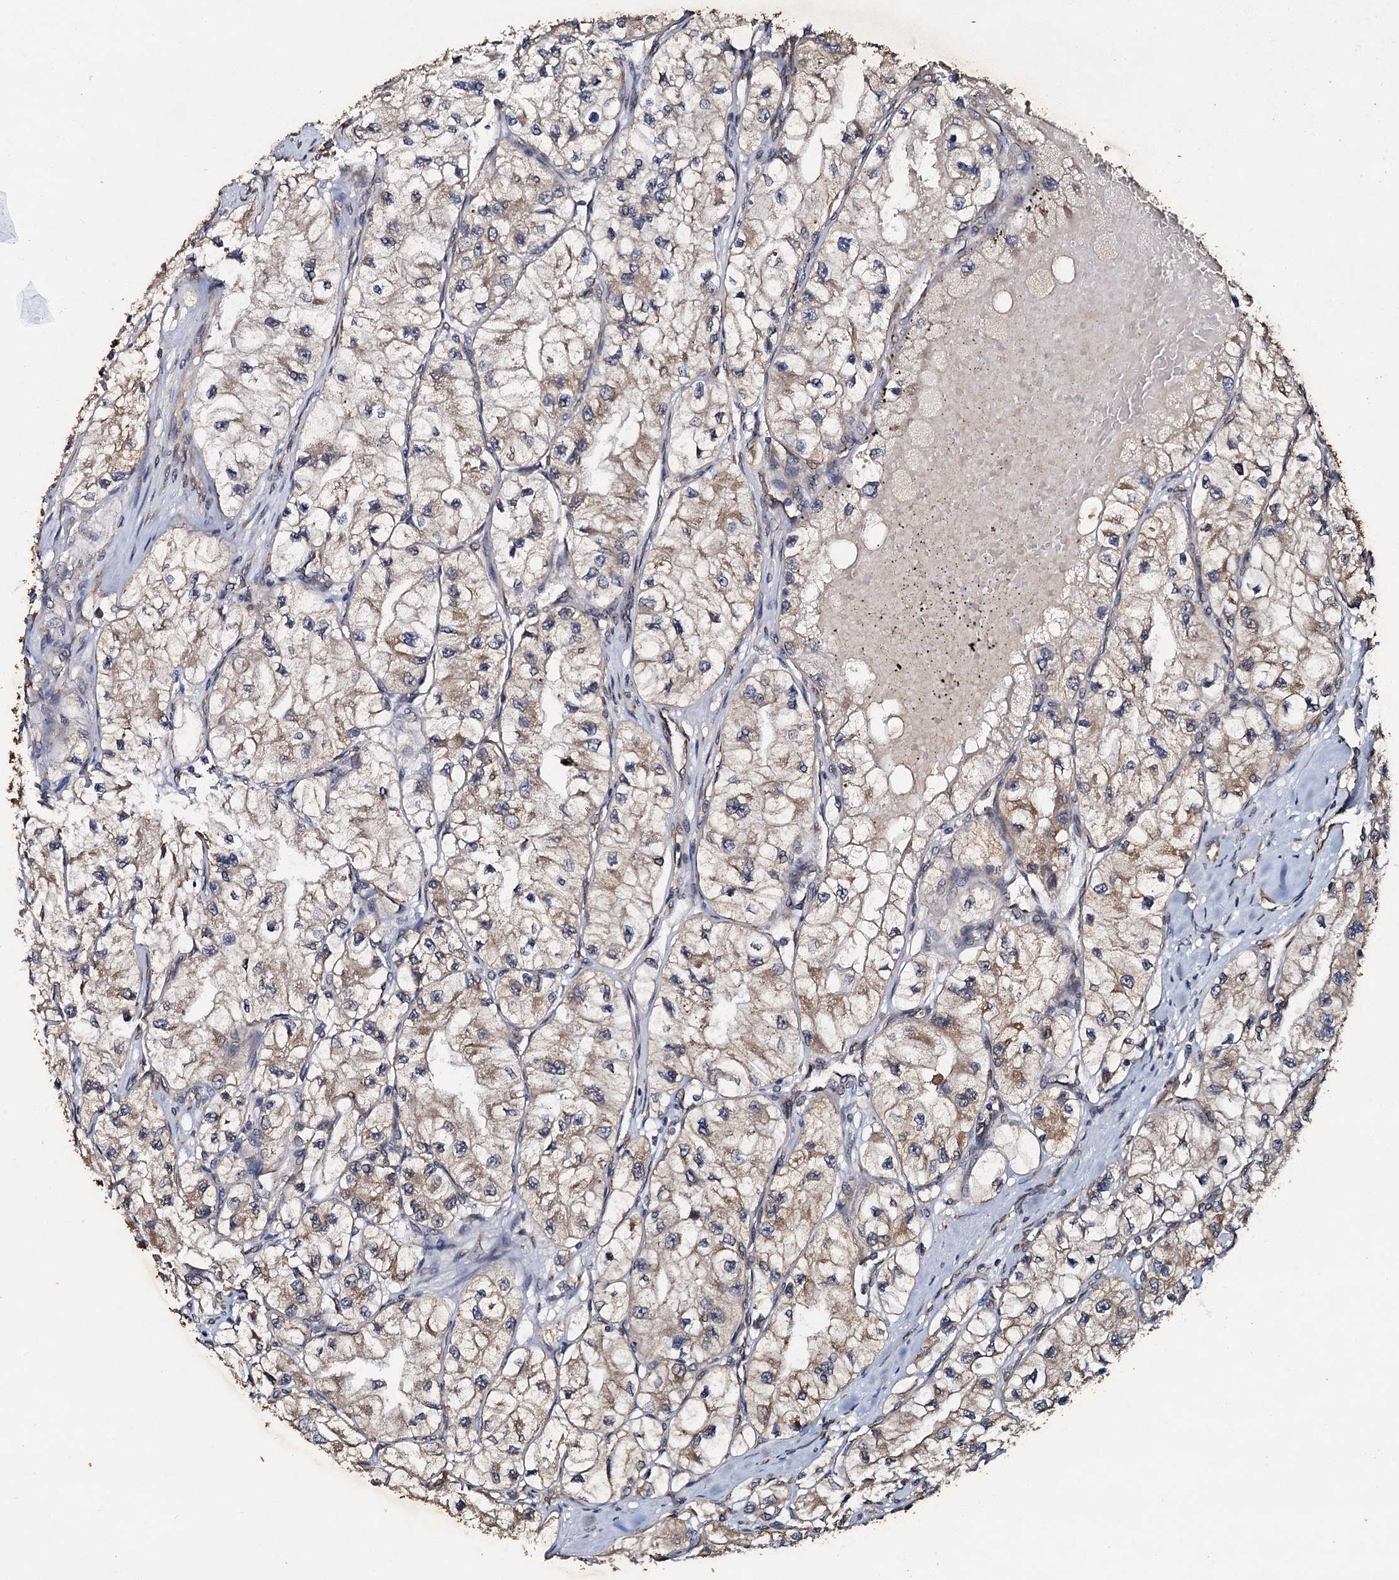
{"staining": {"intensity": "weak", "quantity": "25%-75%", "location": "cytoplasmic/membranous"}, "tissue": "renal cancer", "cell_type": "Tumor cells", "image_type": "cancer", "snomed": [{"axis": "morphology", "description": "Adenocarcinoma, NOS"}, {"axis": "topography", "description": "Kidney"}], "caption": "Renal cancer (adenocarcinoma) stained for a protein exhibits weak cytoplasmic/membranous positivity in tumor cells.", "gene": "ADAMTS10", "patient": {"sex": "female", "age": 57}}